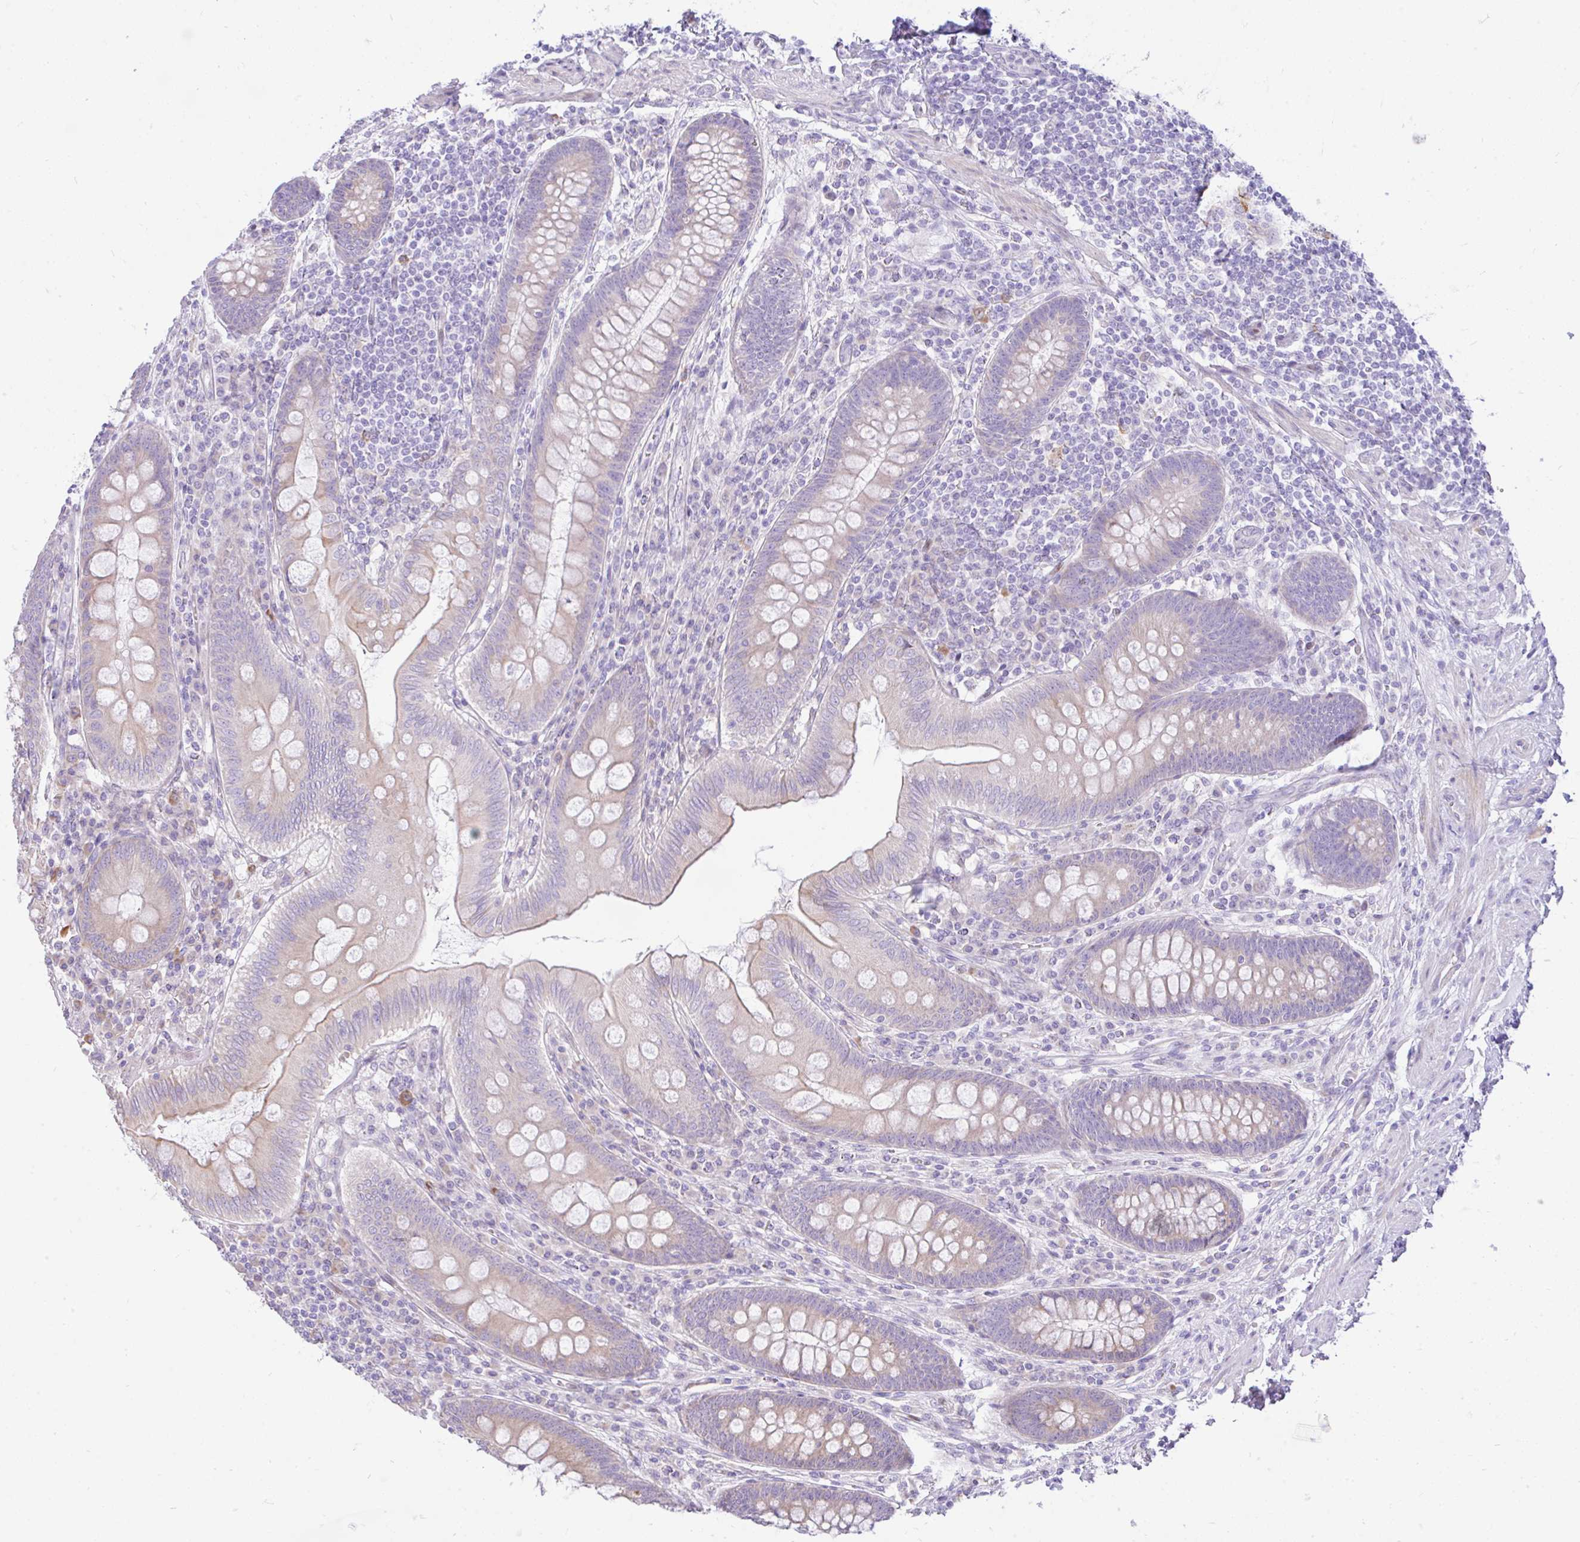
{"staining": {"intensity": "moderate", "quantity": "<25%", "location": "cytoplasmic/membranous"}, "tissue": "appendix", "cell_type": "Glandular cells", "image_type": "normal", "snomed": [{"axis": "morphology", "description": "Normal tissue, NOS"}, {"axis": "topography", "description": "Appendix"}], "caption": "Appendix stained for a protein (brown) demonstrates moderate cytoplasmic/membranous positive staining in approximately <25% of glandular cells.", "gene": "EEF1A1", "patient": {"sex": "male", "age": 71}}